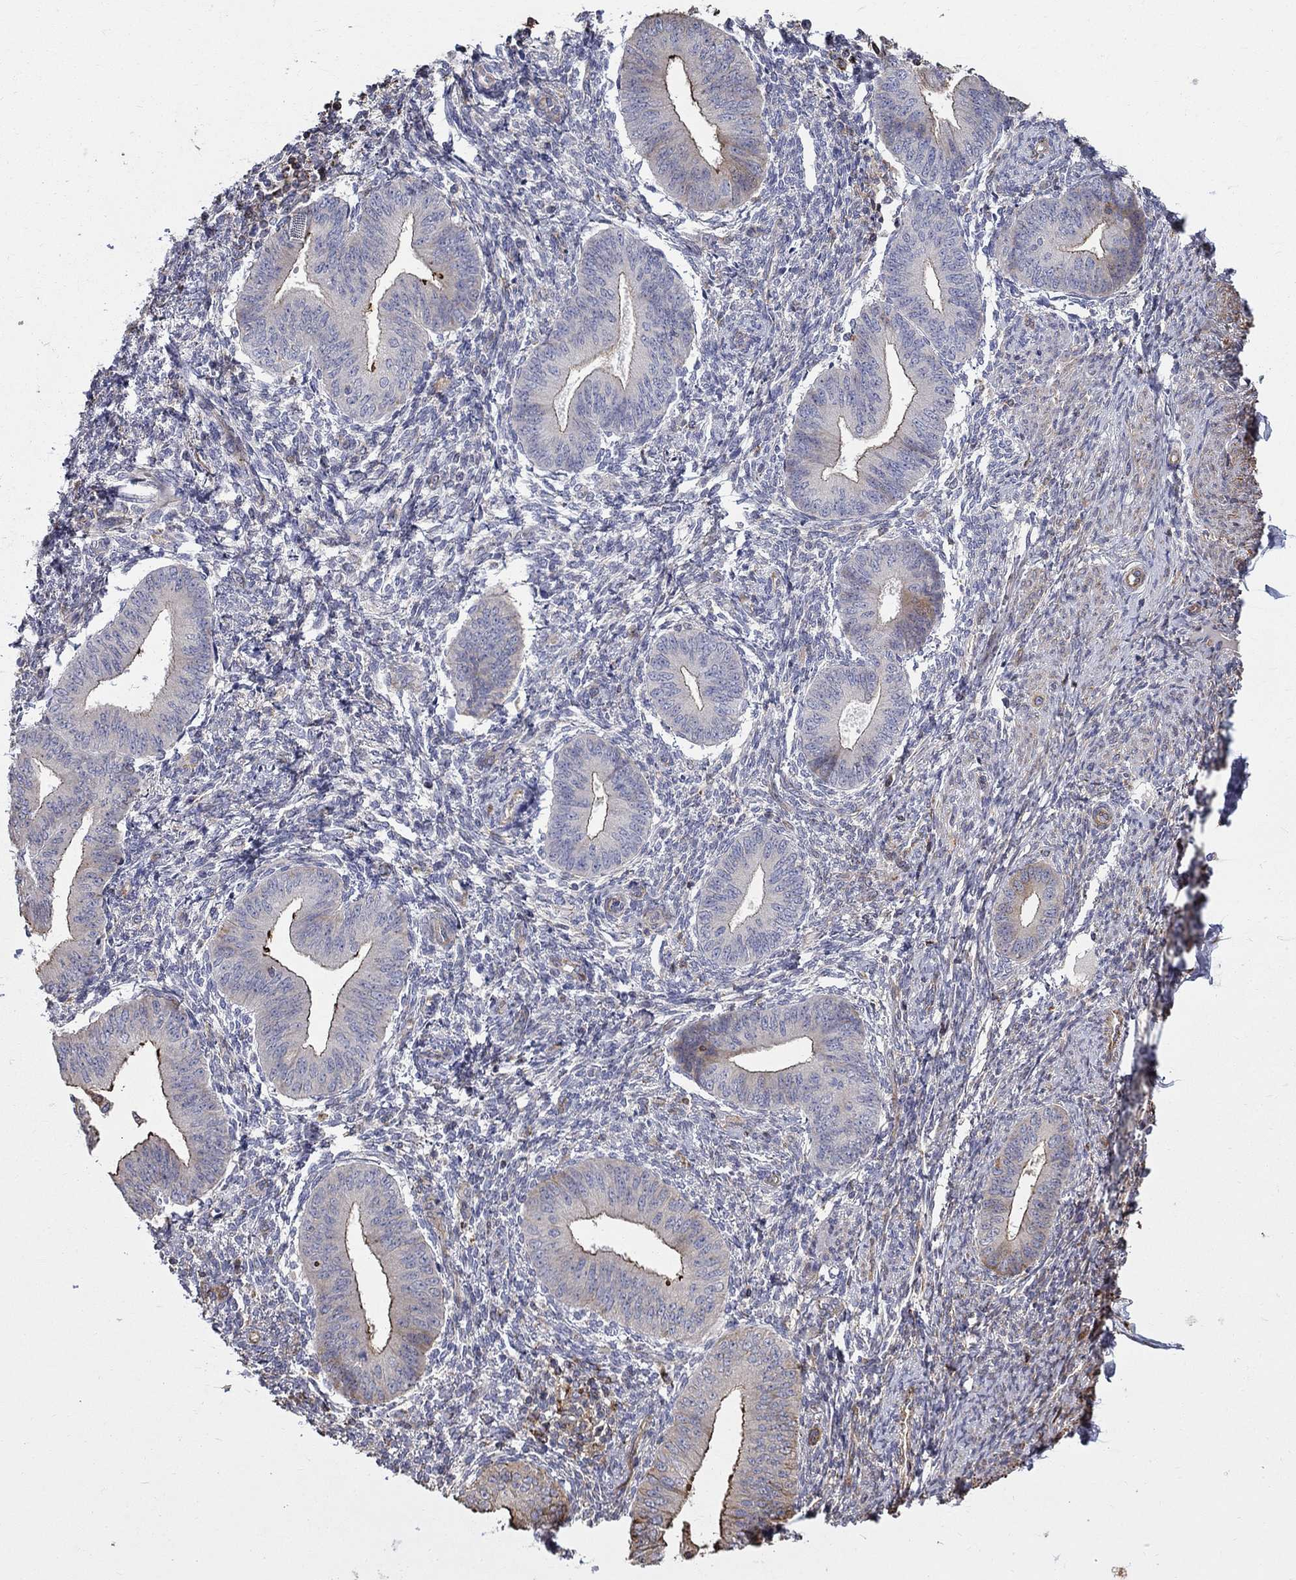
{"staining": {"intensity": "negative", "quantity": "none", "location": "none"}, "tissue": "endometrium", "cell_type": "Cells in endometrial stroma", "image_type": "normal", "snomed": [{"axis": "morphology", "description": "Normal tissue, NOS"}, {"axis": "topography", "description": "Endometrium"}], "caption": "DAB immunohistochemical staining of normal endometrium displays no significant expression in cells in endometrial stroma. (DAB immunohistochemistry (IHC) with hematoxylin counter stain).", "gene": "NPHP1", "patient": {"sex": "female", "age": 47}}